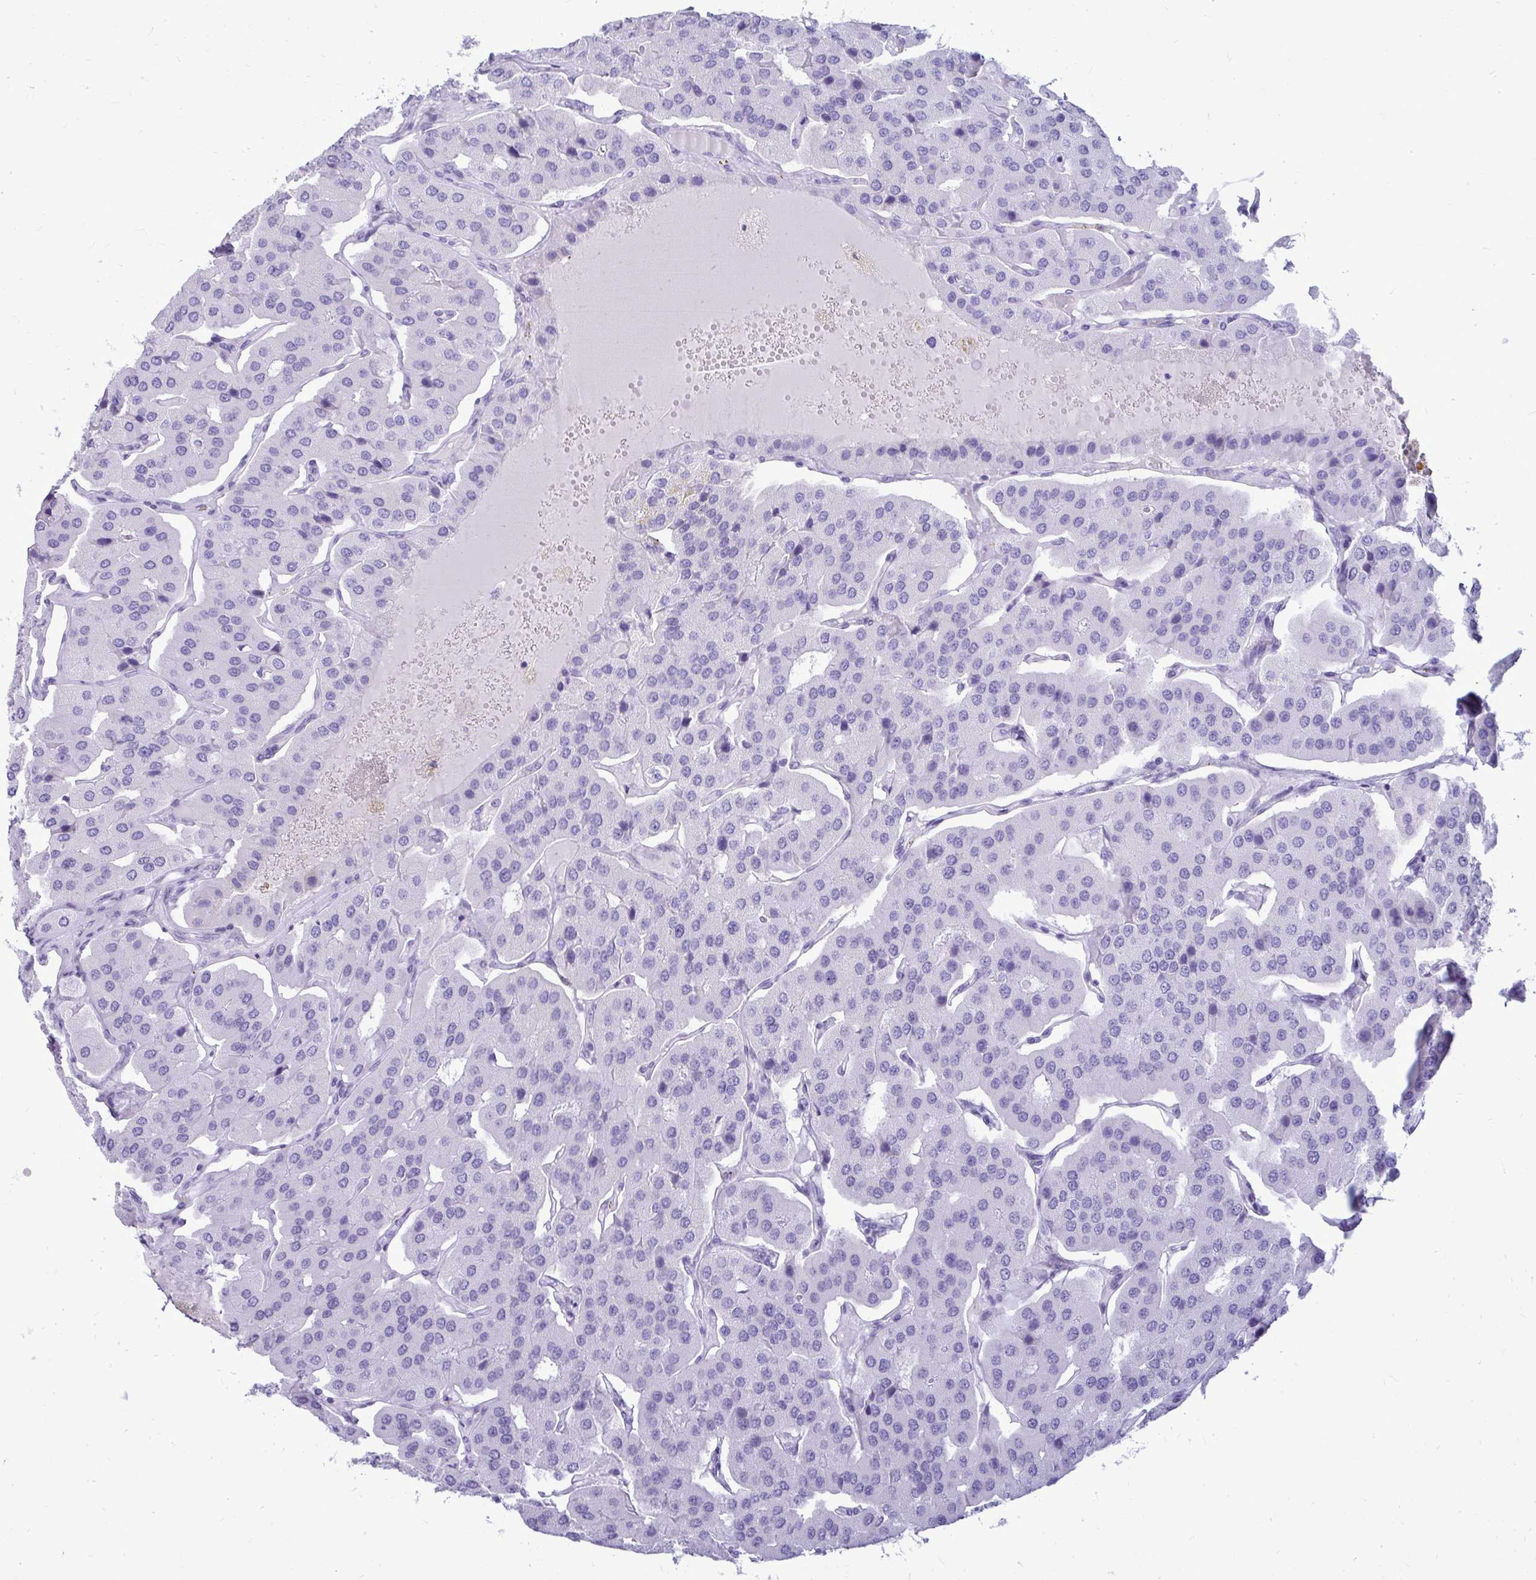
{"staining": {"intensity": "negative", "quantity": "none", "location": "none"}, "tissue": "parathyroid gland", "cell_type": "Glandular cells", "image_type": "normal", "snomed": [{"axis": "morphology", "description": "Normal tissue, NOS"}, {"axis": "morphology", "description": "Adenoma, NOS"}, {"axis": "topography", "description": "Parathyroid gland"}], "caption": "Micrograph shows no significant protein positivity in glandular cells of normal parathyroid gland.", "gene": "OR10R2", "patient": {"sex": "female", "age": 86}}